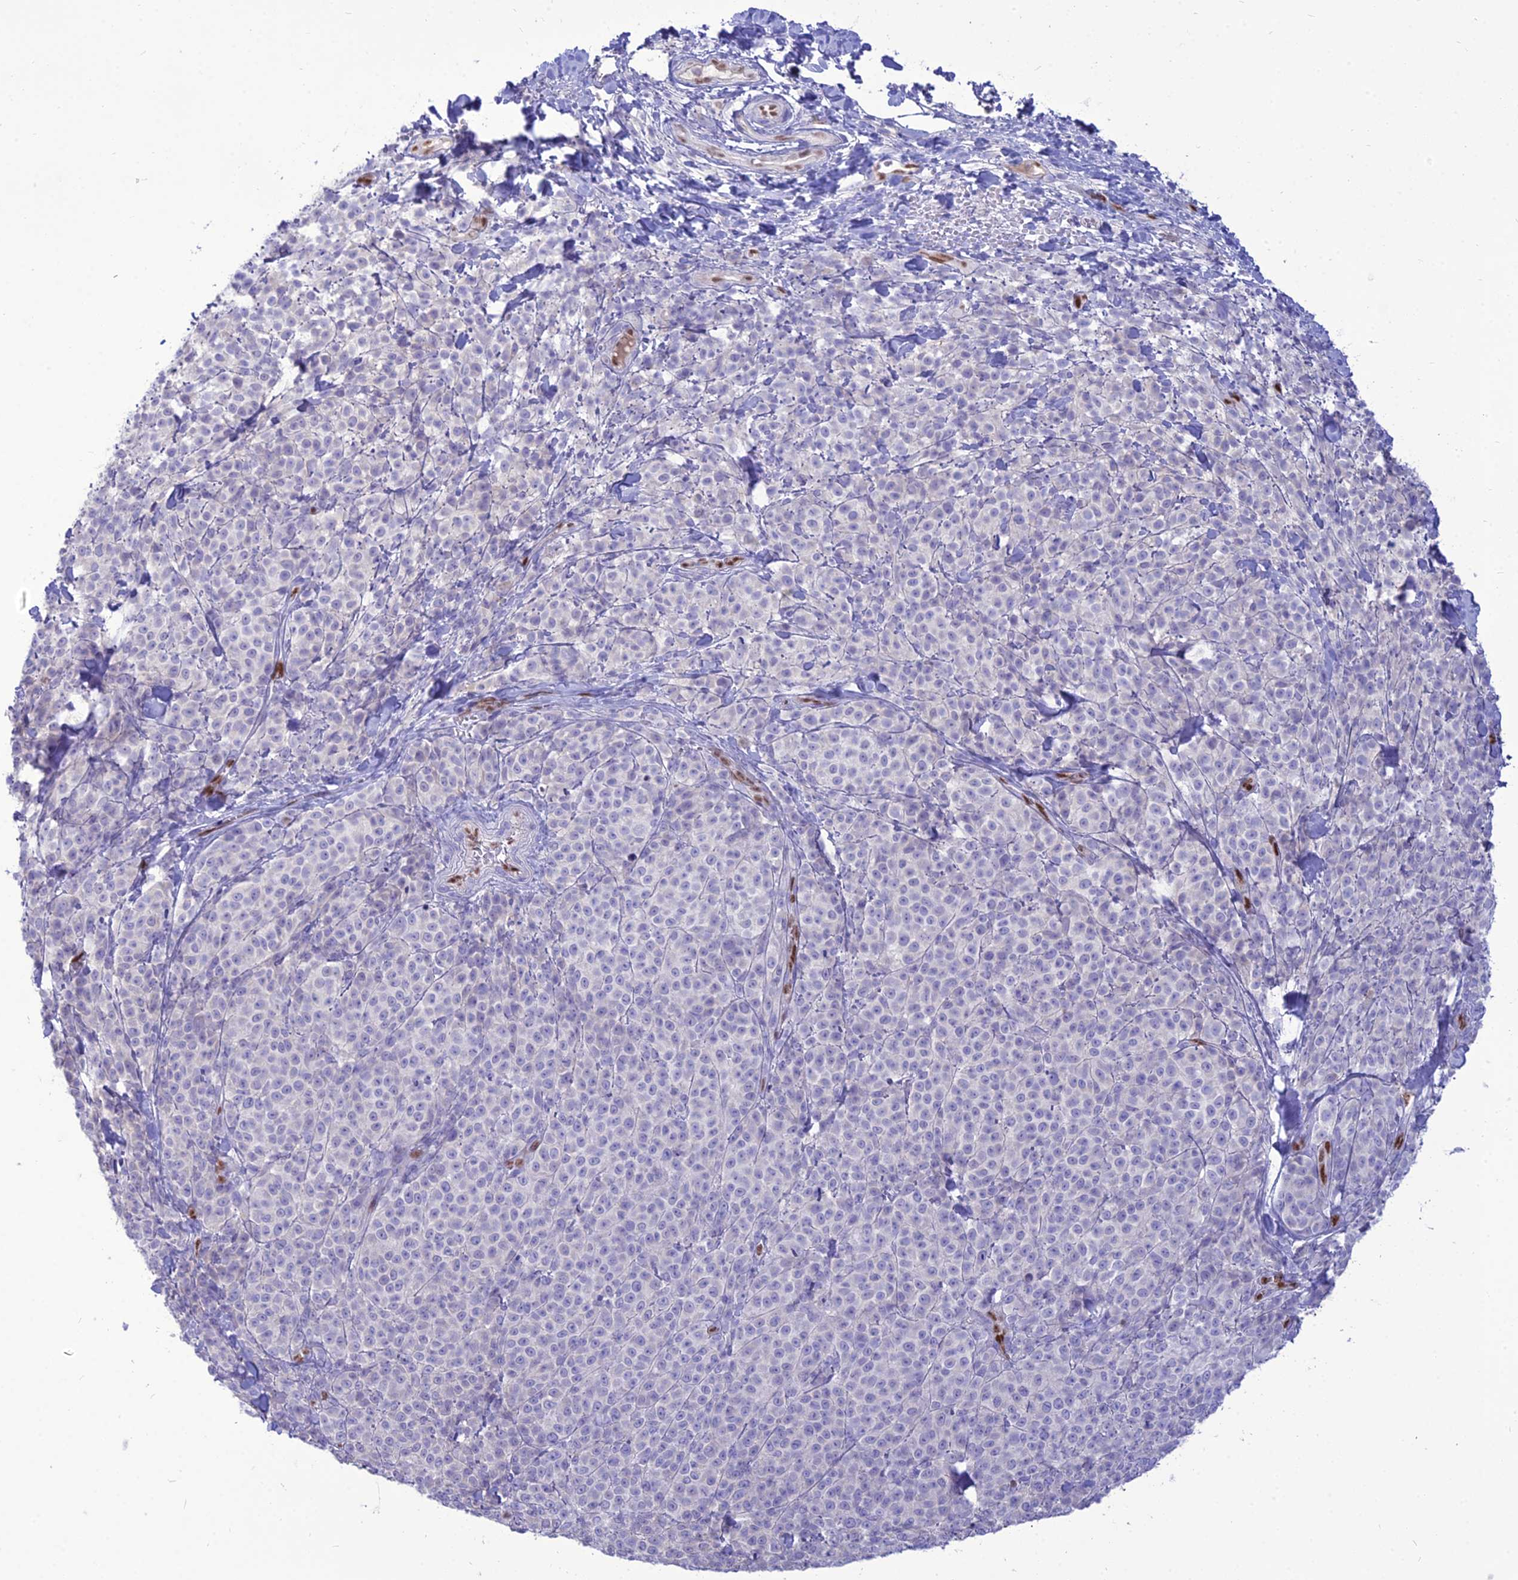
{"staining": {"intensity": "negative", "quantity": "none", "location": "none"}, "tissue": "melanoma", "cell_type": "Tumor cells", "image_type": "cancer", "snomed": [{"axis": "morphology", "description": "Normal tissue, NOS"}, {"axis": "morphology", "description": "Malignant melanoma, NOS"}, {"axis": "topography", "description": "Skin"}], "caption": "The micrograph reveals no significant positivity in tumor cells of melanoma. (DAB (3,3'-diaminobenzidine) immunohistochemistry with hematoxylin counter stain).", "gene": "NOVA2", "patient": {"sex": "female", "age": 34}}